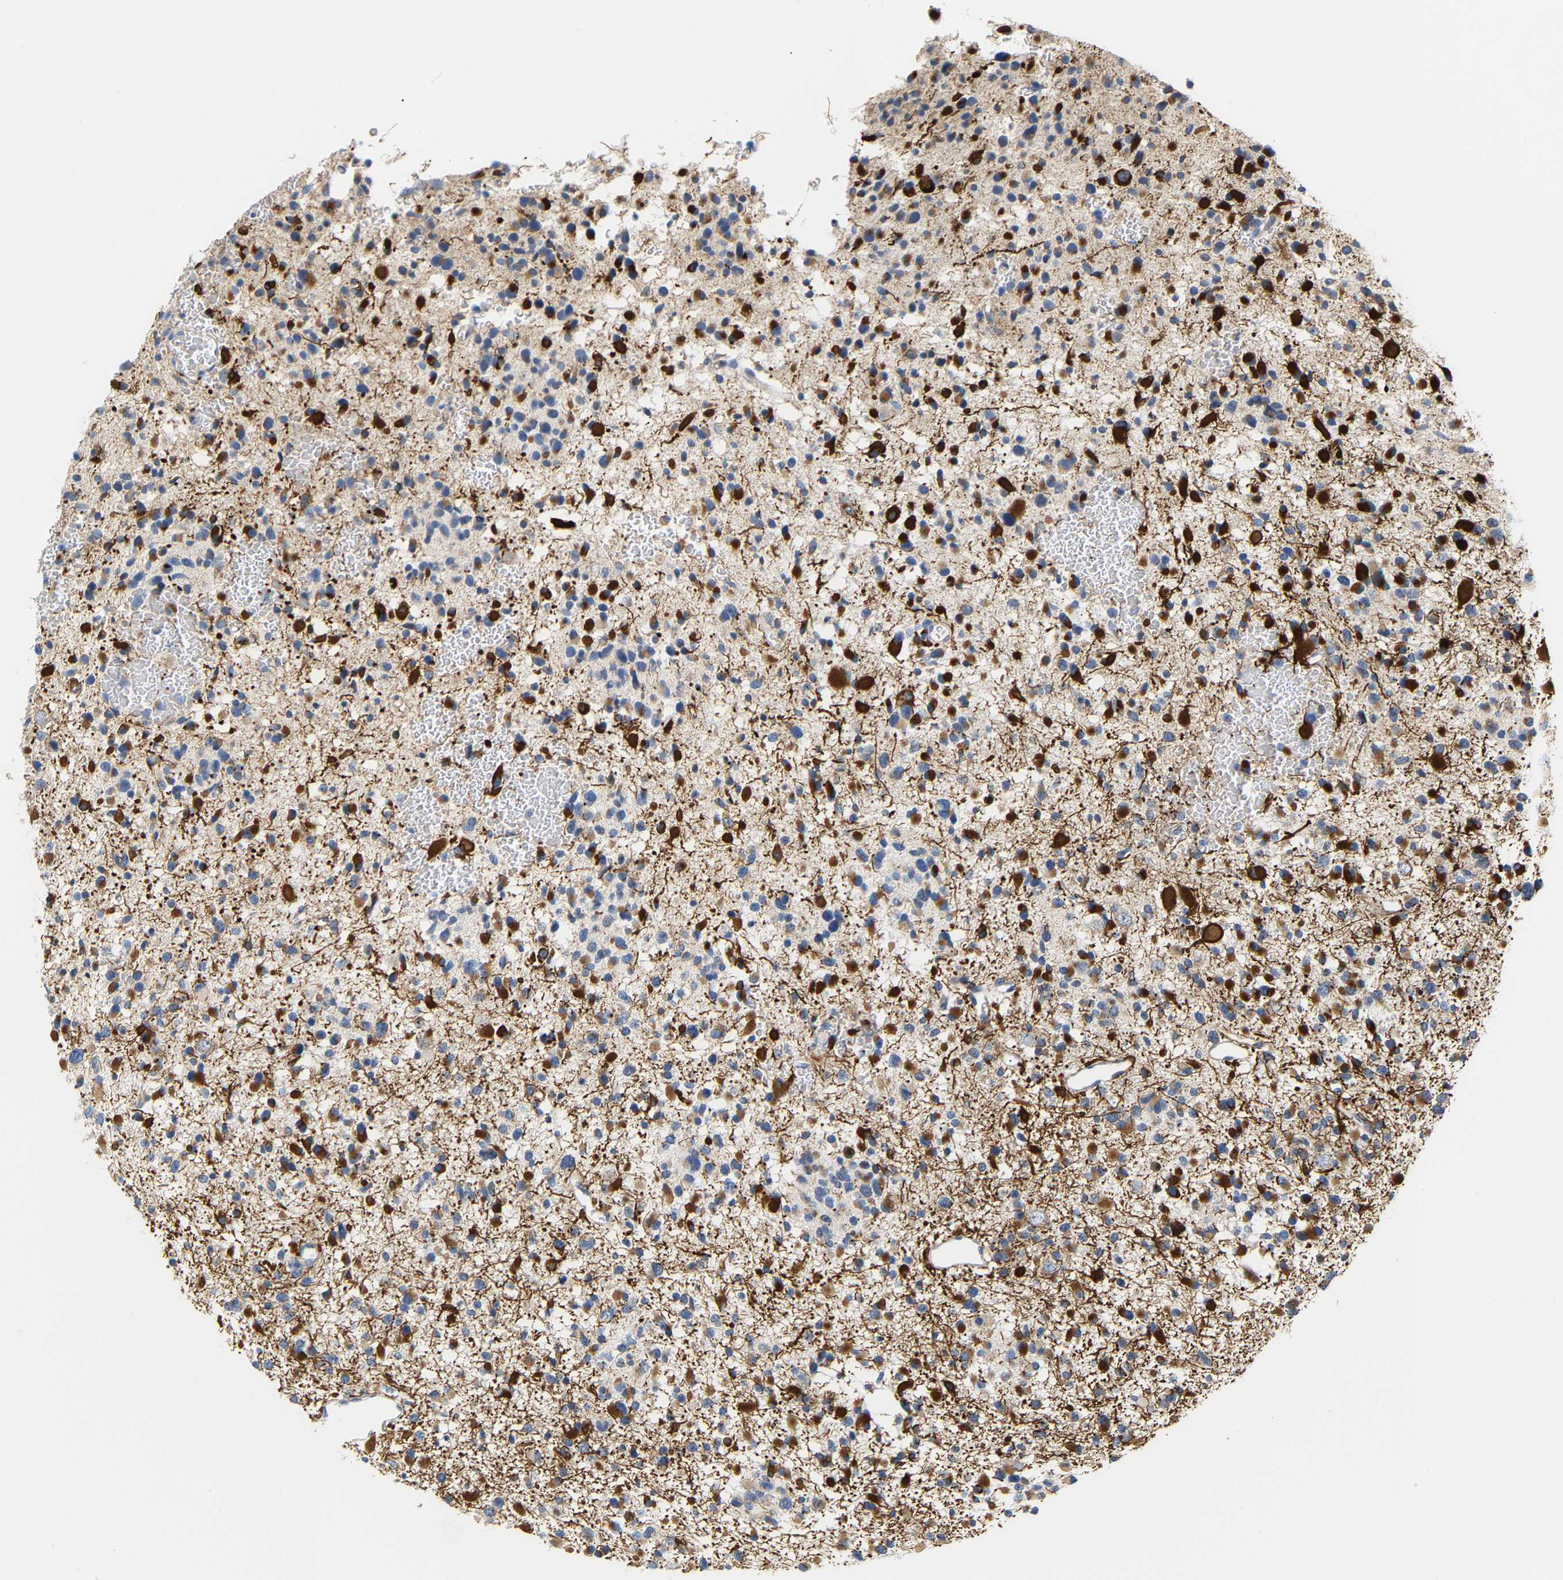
{"staining": {"intensity": "strong", "quantity": "25%-75%", "location": "cytoplasmic/membranous"}, "tissue": "glioma", "cell_type": "Tumor cells", "image_type": "cancer", "snomed": [{"axis": "morphology", "description": "Glioma, malignant, Low grade"}, {"axis": "topography", "description": "Brain"}], "caption": "Immunohistochemistry photomicrograph of neoplastic tissue: glioma stained using IHC displays high levels of strong protein expression localized specifically in the cytoplasmic/membranous of tumor cells, appearing as a cytoplasmic/membranous brown color.", "gene": "TMEM168", "patient": {"sex": "female", "age": 22}}